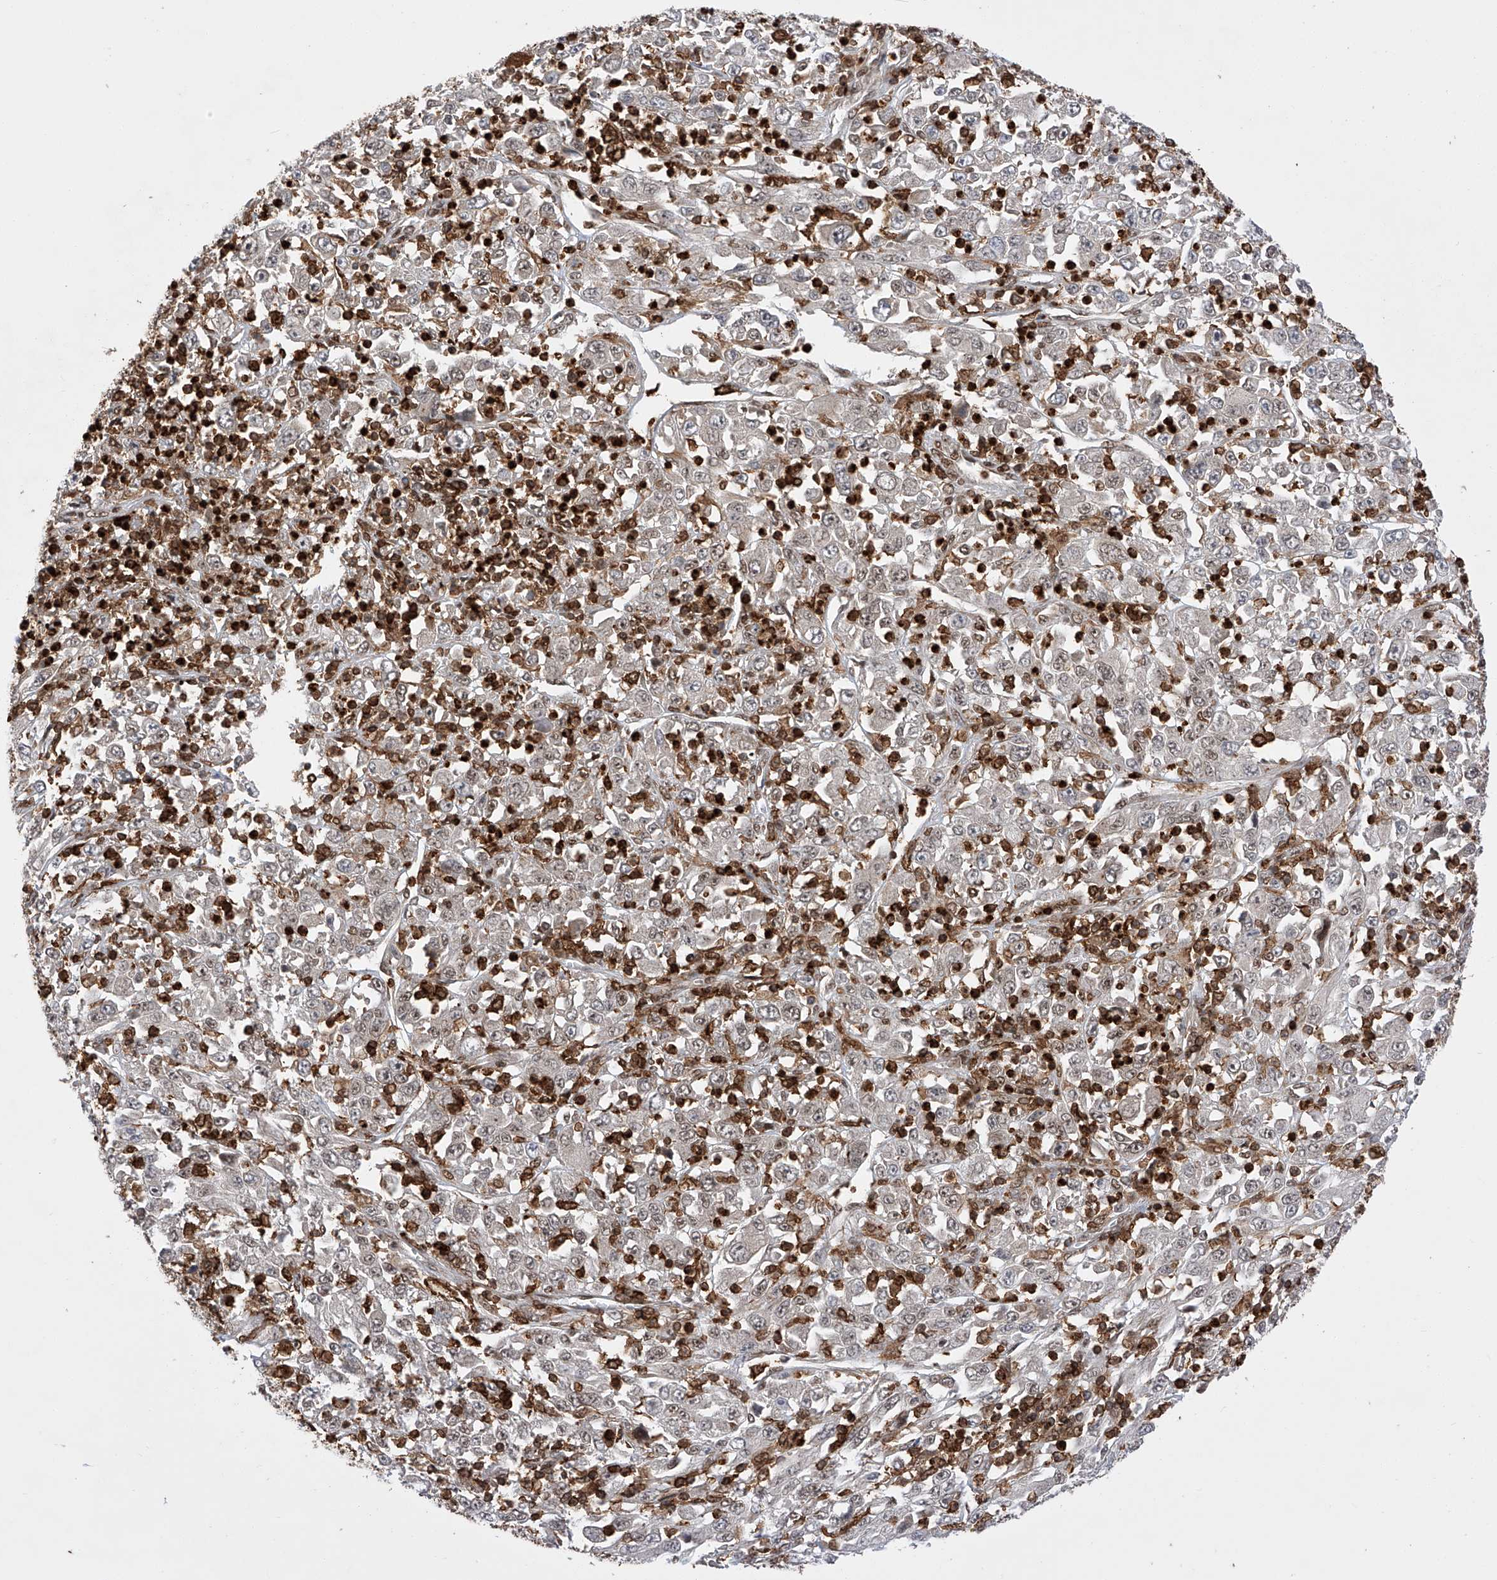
{"staining": {"intensity": "negative", "quantity": "none", "location": "none"}, "tissue": "melanoma", "cell_type": "Tumor cells", "image_type": "cancer", "snomed": [{"axis": "morphology", "description": "Malignant melanoma, Metastatic site"}, {"axis": "topography", "description": "Skin"}], "caption": "Immunohistochemical staining of human melanoma reveals no significant expression in tumor cells.", "gene": "ZNF280D", "patient": {"sex": "female", "age": 56}}